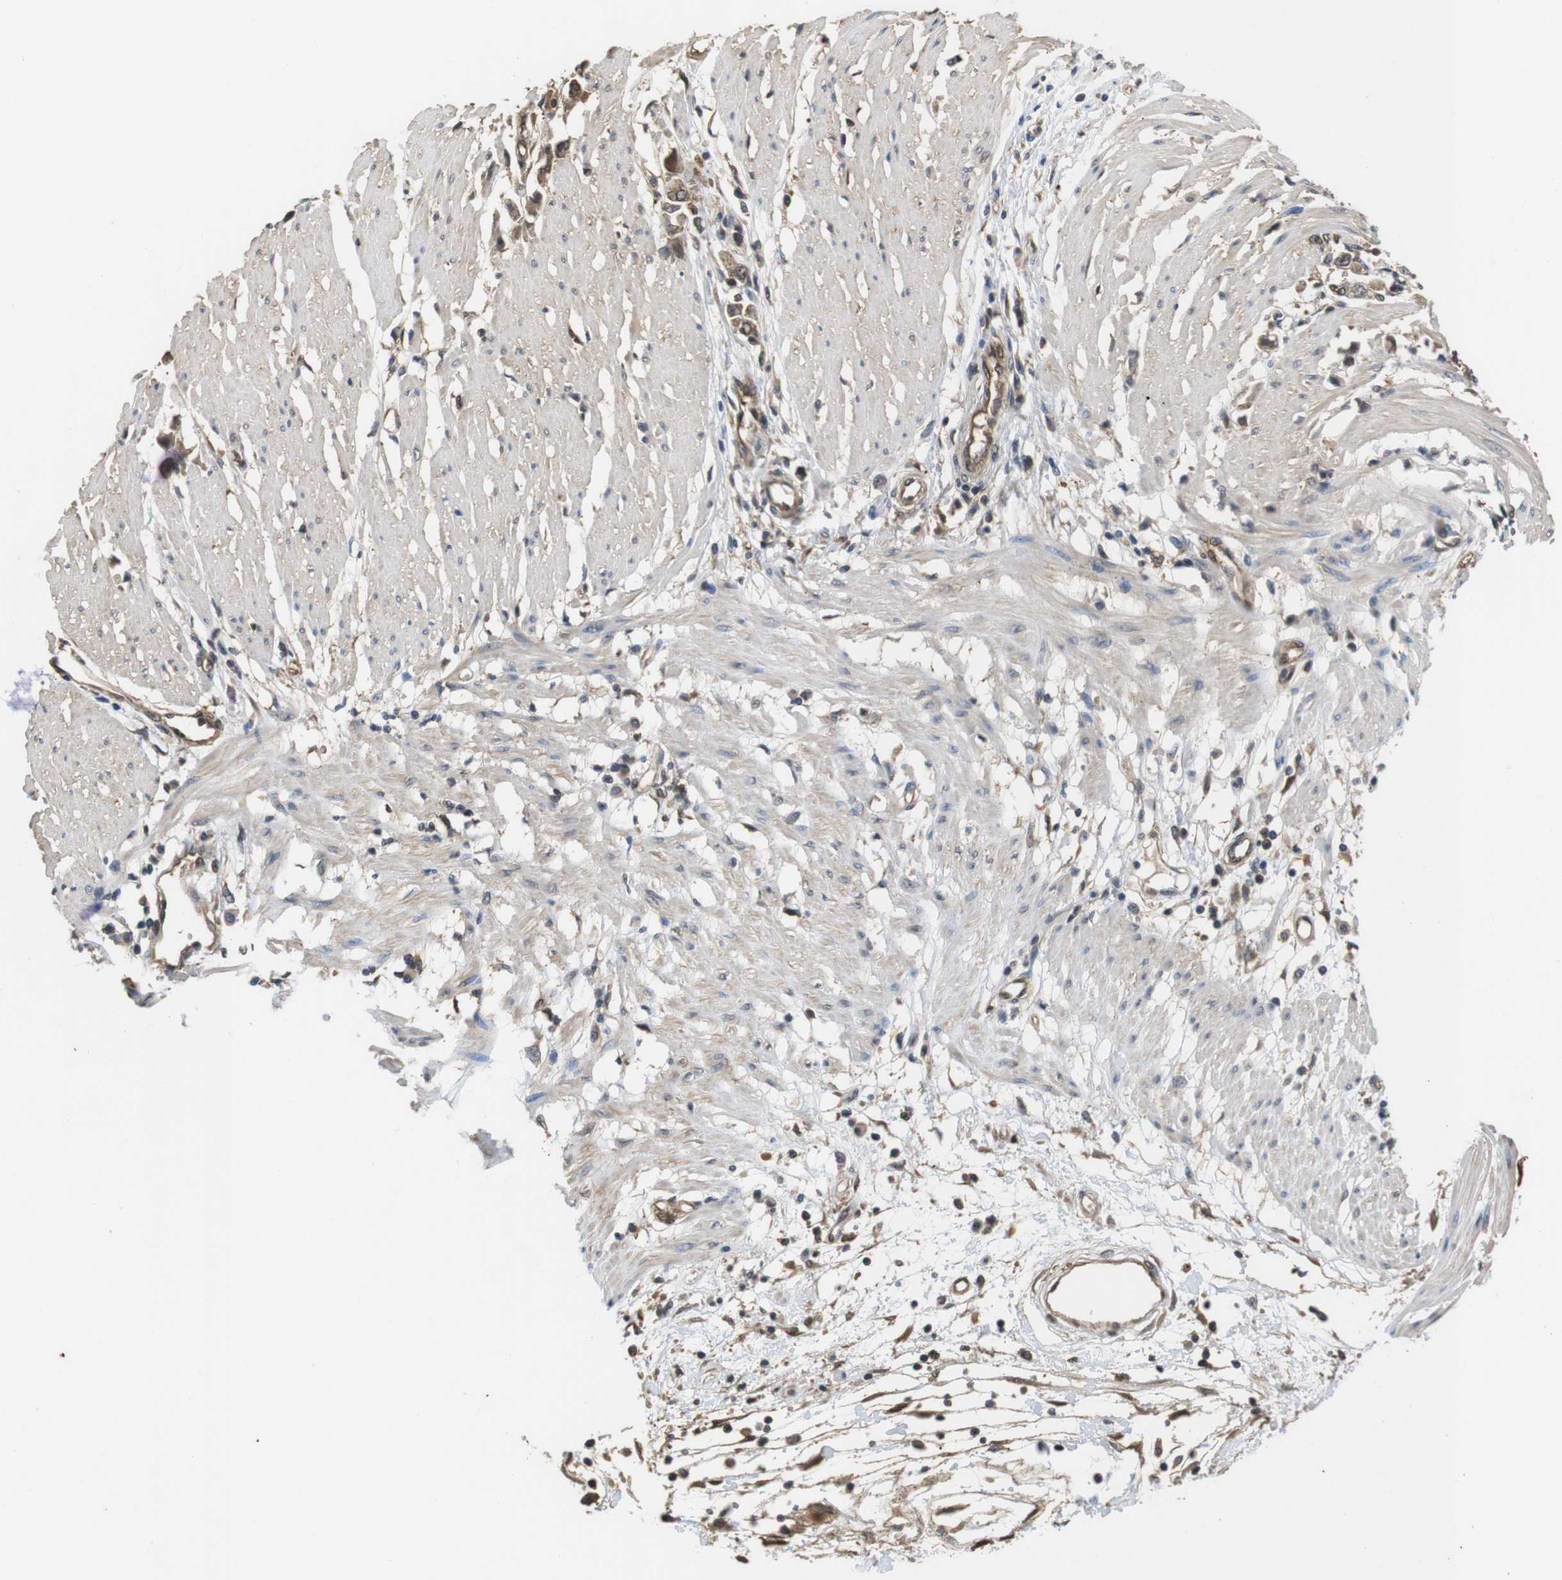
{"staining": {"intensity": "weak", "quantity": ">75%", "location": "cytoplasmic/membranous,nuclear"}, "tissue": "stomach cancer", "cell_type": "Tumor cells", "image_type": "cancer", "snomed": [{"axis": "morphology", "description": "Adenocarcinoma, NOS"}, {"axis": "topography", "description": "Stomach"}], "caption": "The immunohistochemical stain labels weak cytoplasmic/membranous and nuclear expression in tumor cells of adenocarcinoma (stomach) tissue.", "gene": "LDHA", "patient": {"sex": "female", "age": 59}}